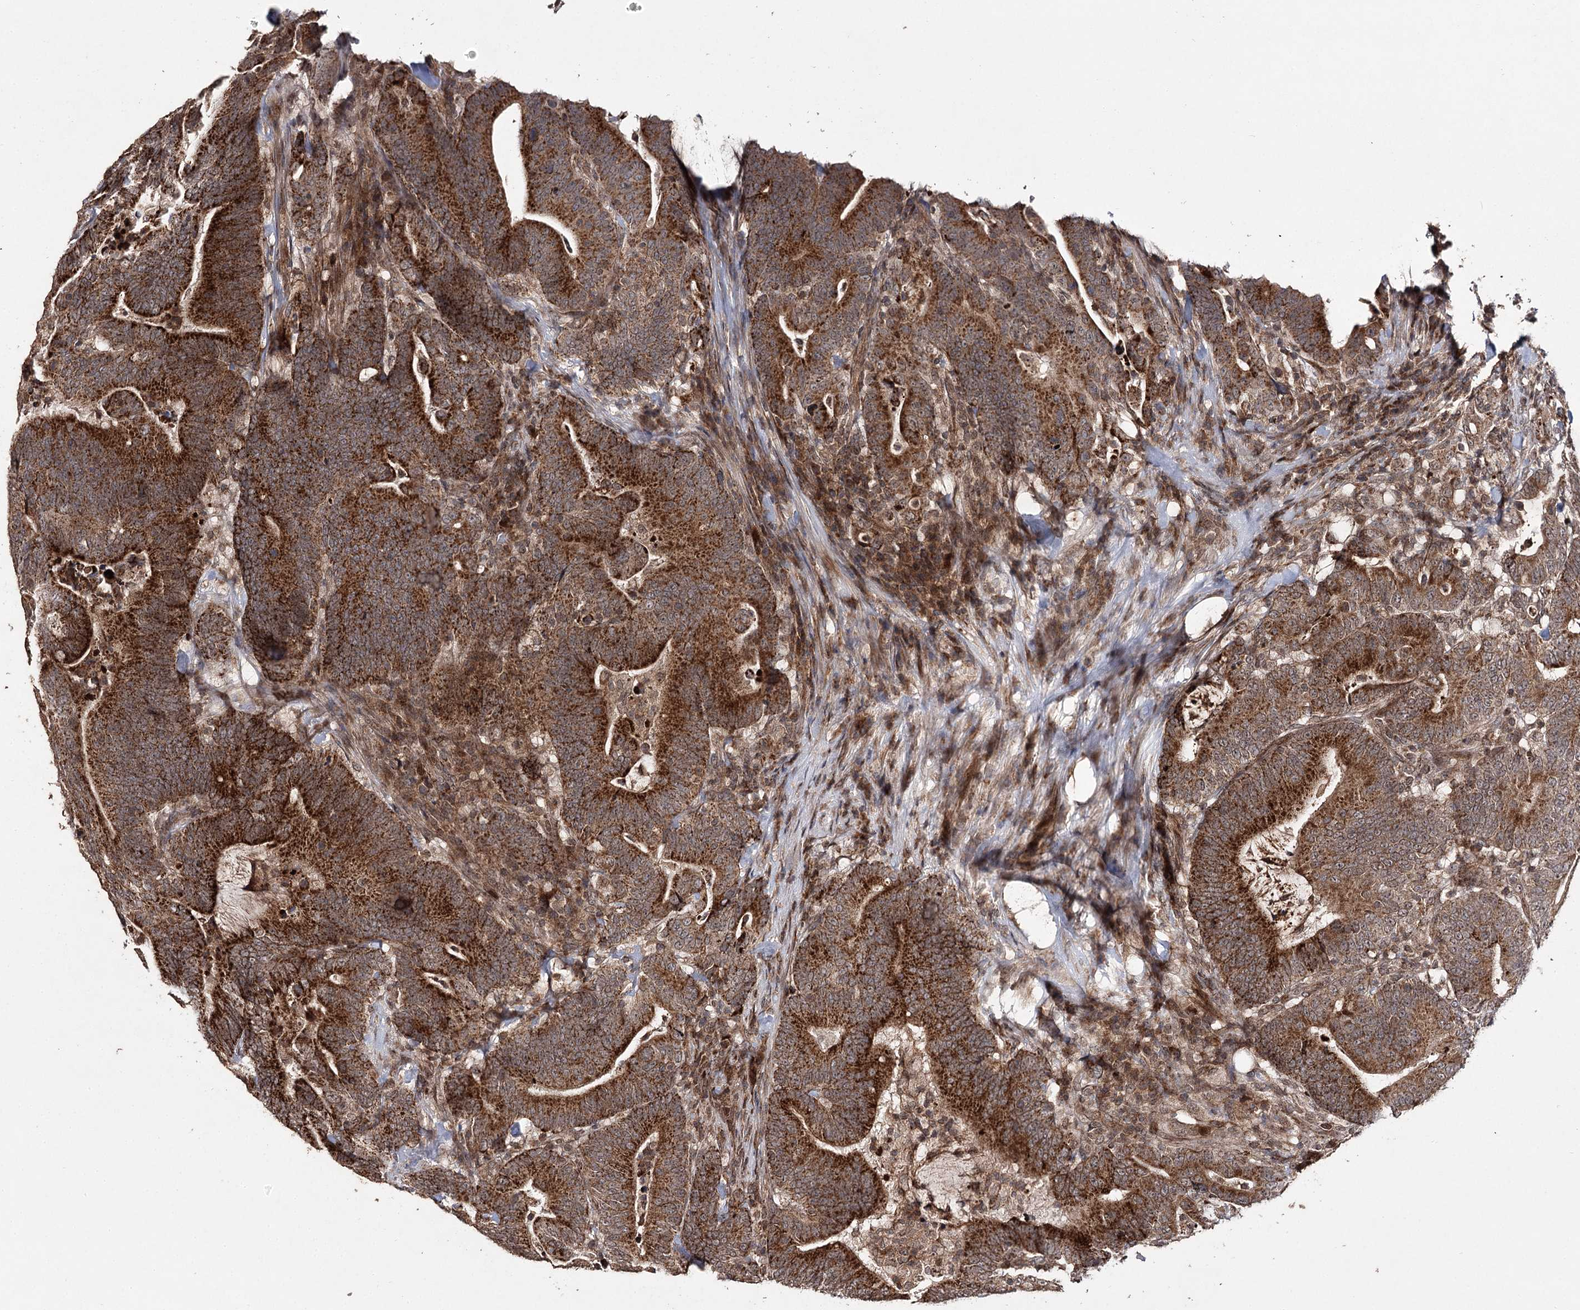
{"staining": {"intensity": "strong", "quantity": ">75%", "location": "cytoplasmic/membranous"}, "tissue": "colorectal cancer", "cell_type": "Tumor cells", "image_type": "cancer", "snomed": [{"axis": "morphology", "description": "Adenocarcinoma, NOS"}, {"axis": "topography", "description": "Colon"}], "caption": "Protein expression analysis of colorectal adenocarcinoma demonstrates strong cytoplasmic/membranous positivity in about >75% of tumor cells.", "gene": "ZNRF3", "patient": {"sex": "female", "age": 66}}